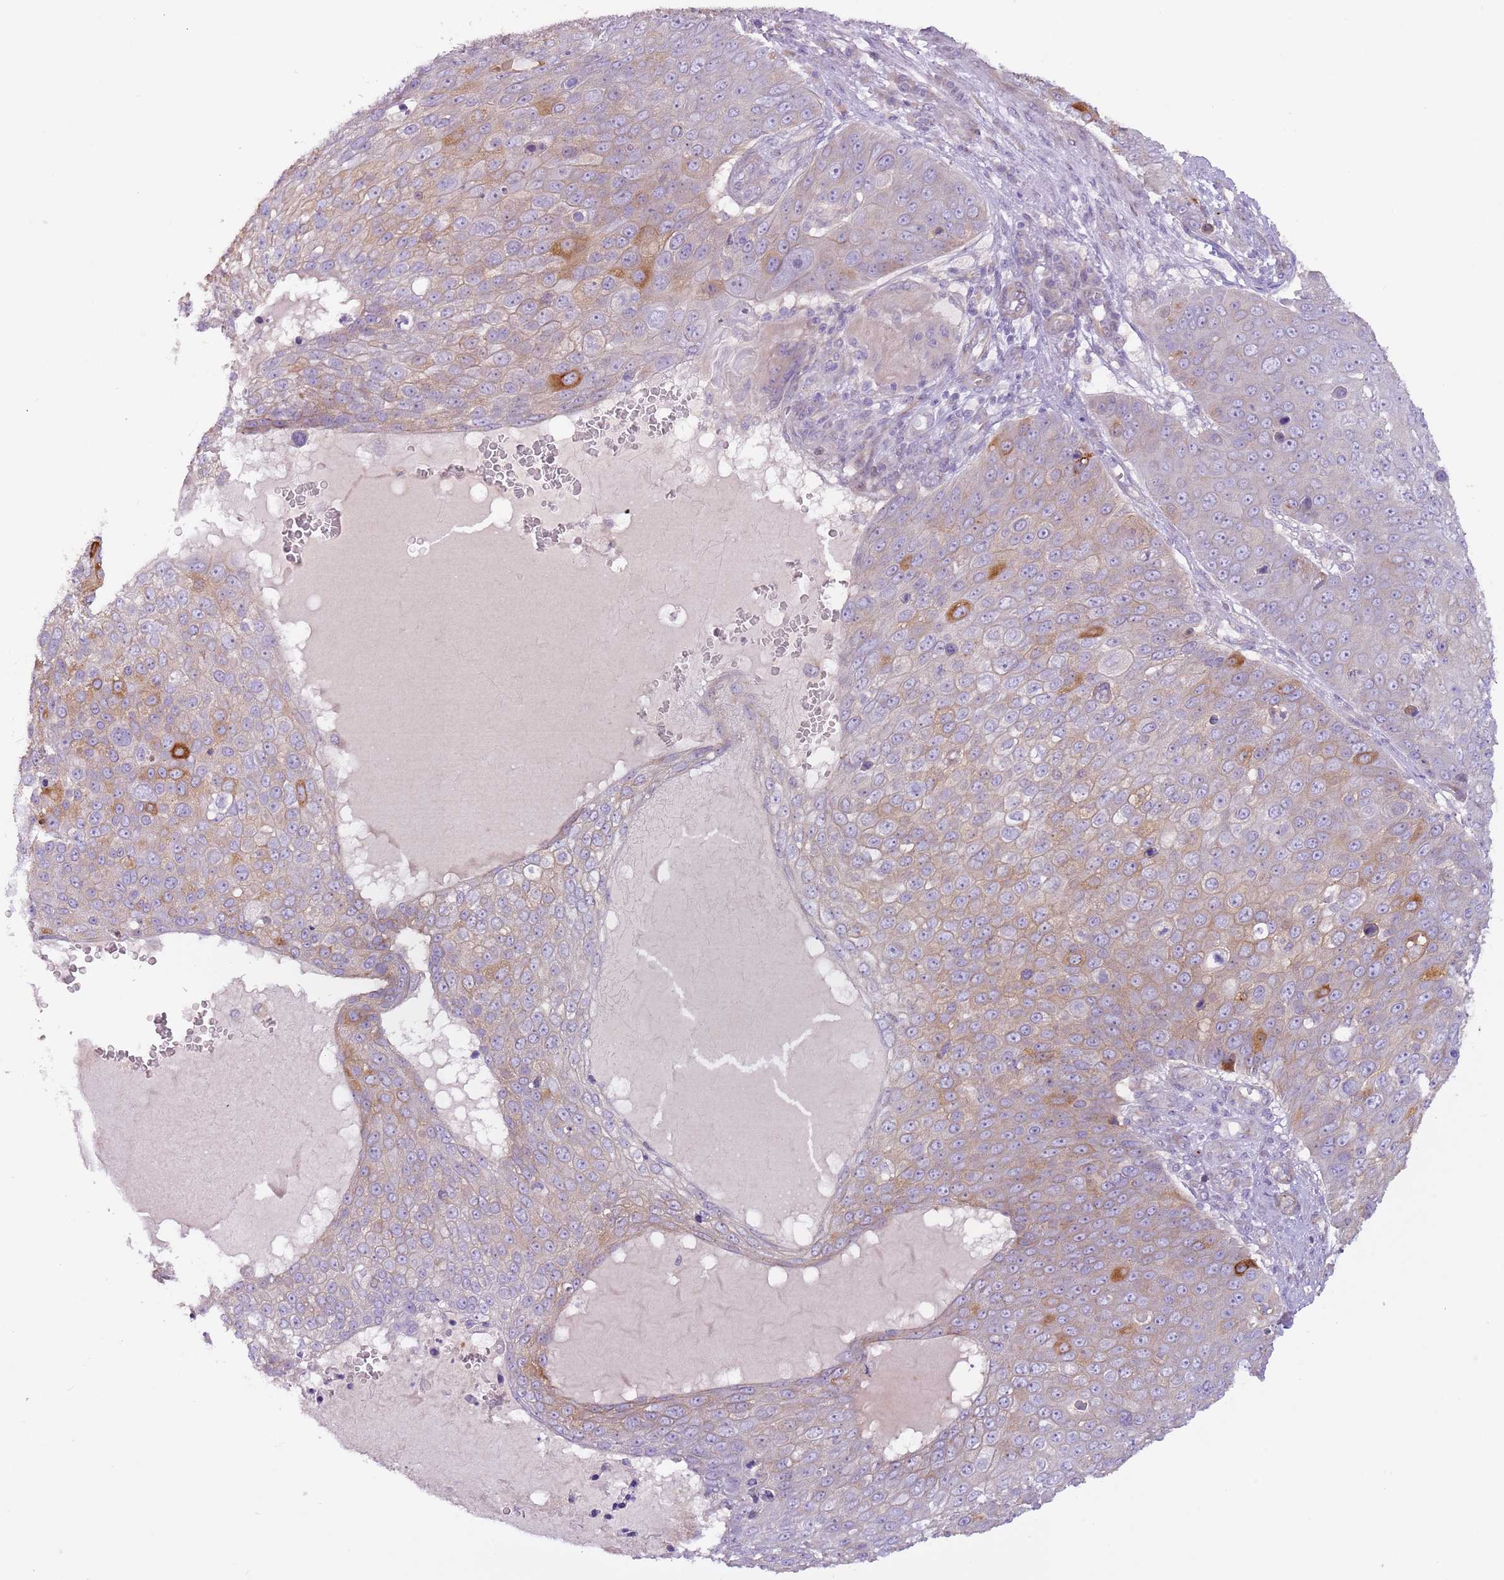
{"staining": {"intensity": "moderate", "quantity": "<25%", "location": "cytoplasmic/membranous"}, "tissue": "skin cancer", "cell_type": "Tumor cells", "image_type": "cancer", "snomed": [{"axis": "morphology", "description": "Squamous cell carcinoma, NOS"}, {"axis": "topography", "description": "Skin"}], "caption": "Immunohistochemistry image of neoplastic tissue: skin cancer stained using immunohistochemistry (IHC) reveals low levels of moderate protein expression localized specifically in the cytoplasmic/membranous of tumor cells, appearing as a cytoplasmic/membranous brown color.", "gene": "MRO", "patient": {"sex": "male", "age": 71}}